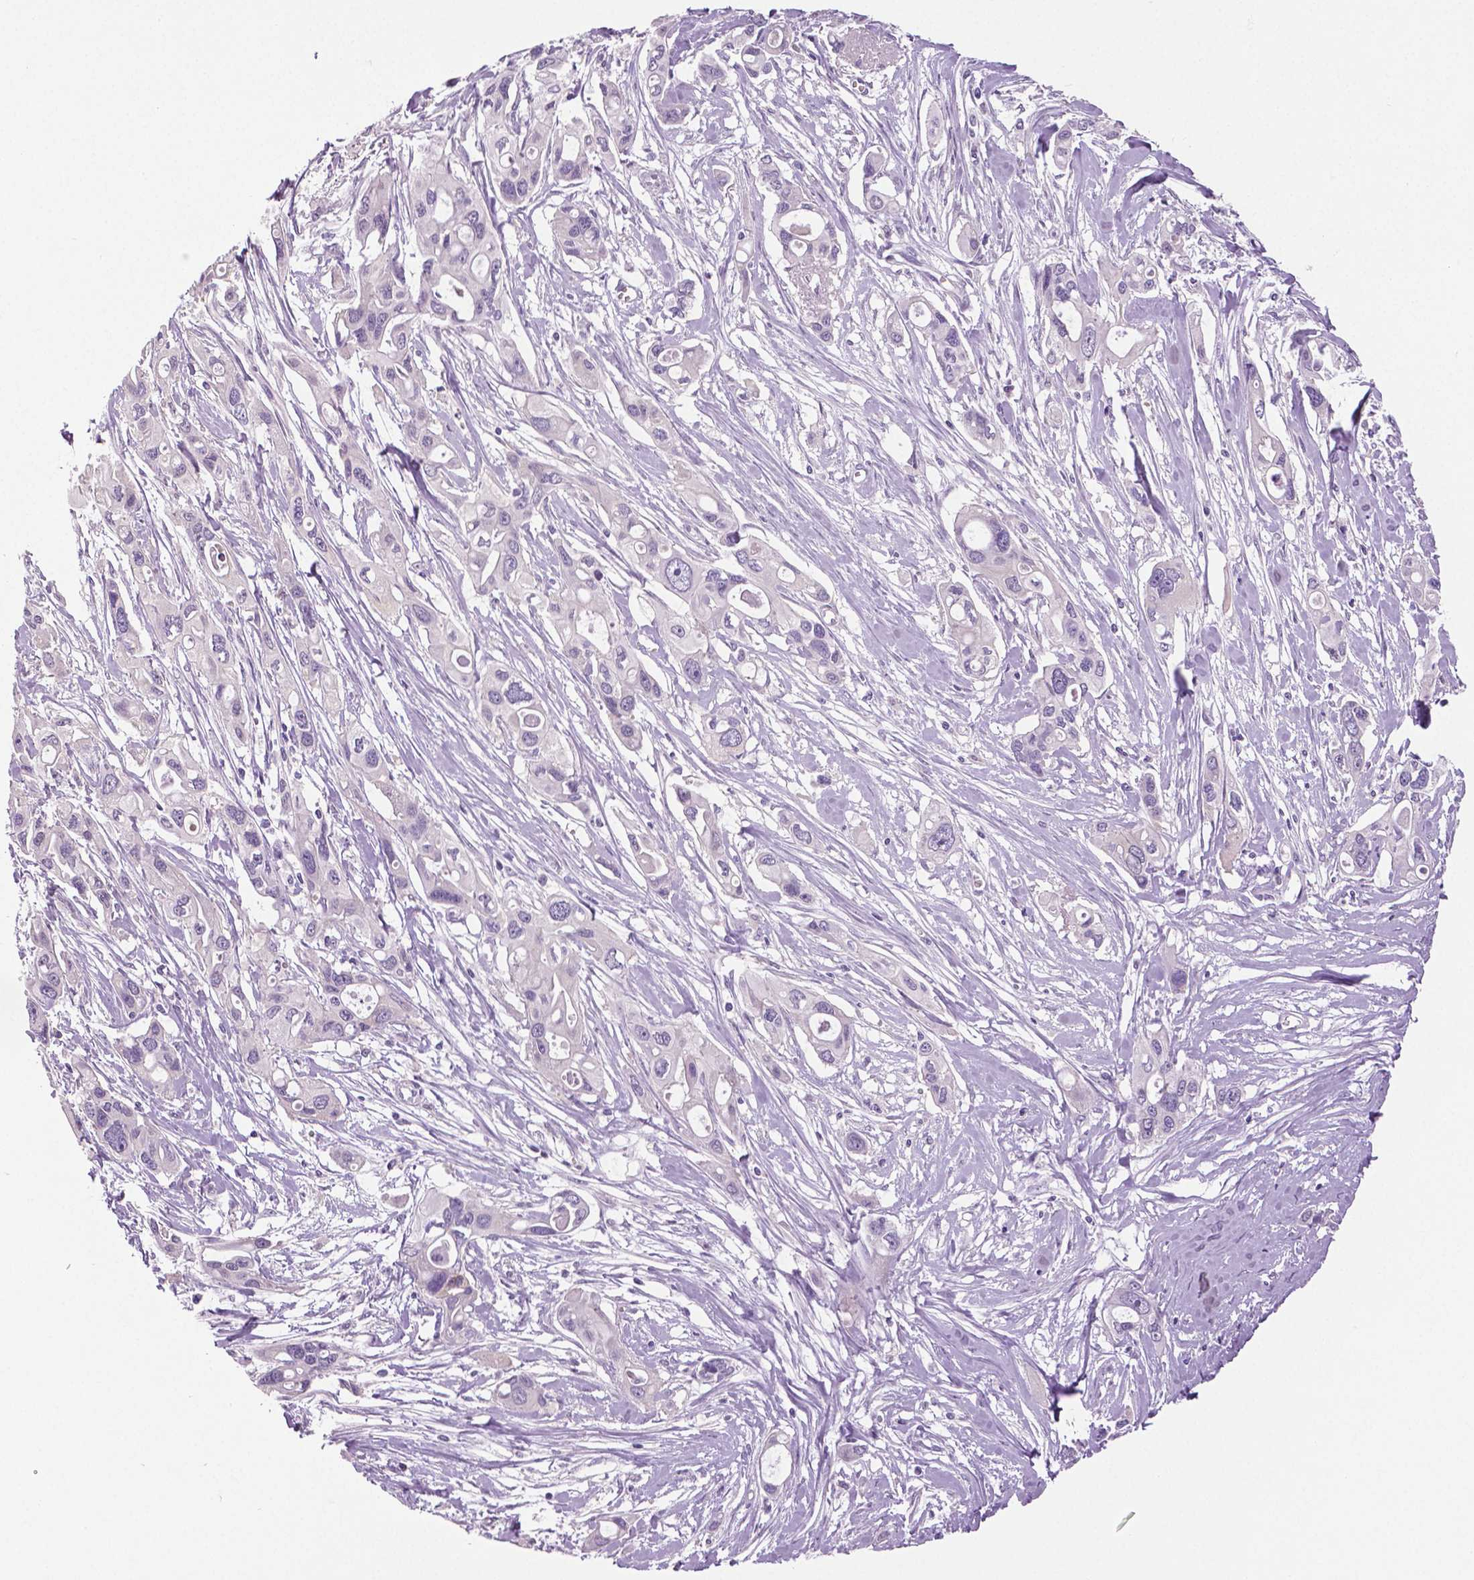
{"staining": {"intensity": "negative", "quantity": "none", "location": "none"}, "tissue": "pancreatic cancer", "cell_type": "Tumor cells", "image_type": "cancer", "snomed": [{"axis": "morphology", "description": "Adenocarcinoma, NOS"}, {"axis": "topography", "description": "Pancreas"}], "caption": "Photomicrograph shows no significant protein positivity in tumor cells of adenocarcinoma (pancreatic).", "gene": "DNAH12", "patient": {"sex": "male", "age": 60}}